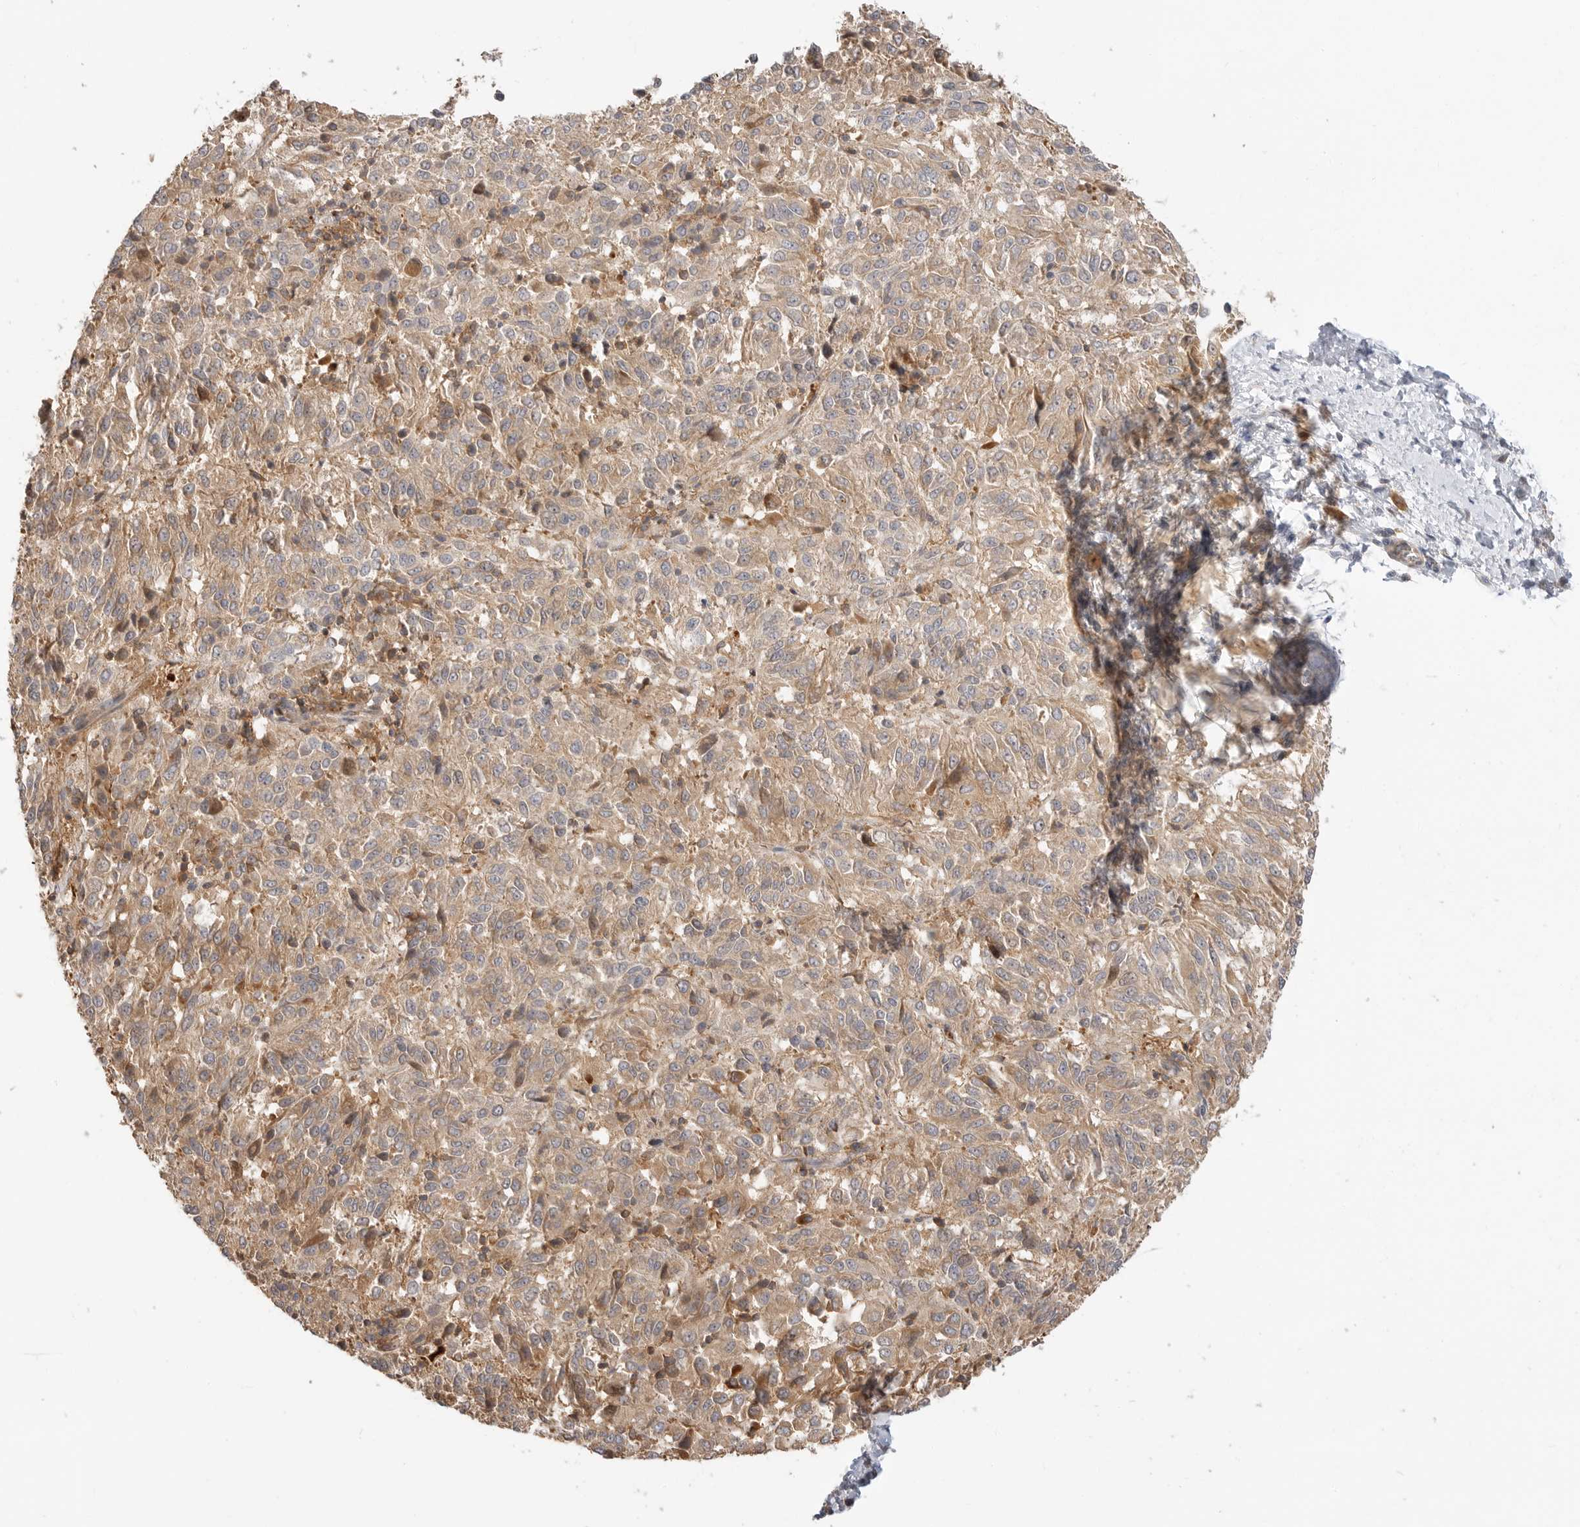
{"staining": {"intensity": "weak", "quantity": ">75%", "location": "cytoplasmic/membranous"}, "tissue": "melanoma", "cell_type": "Tumor cells", "image_type": "cancer", "snomed": [{"axis": "morphology", "description": "Malignant melanoma, Metastatic site"}, {"axis": "topography", "description": "Lung"}], "caption": "Melanoma stained with DAB (3,3'-diaminobenzidine) IHC demonstrates low levels of weak cytoplasmic/membranous staining in about >75% of tumor cells.", "gene": "CLDN12", "patient": {"sex": "male", "age": 64}}